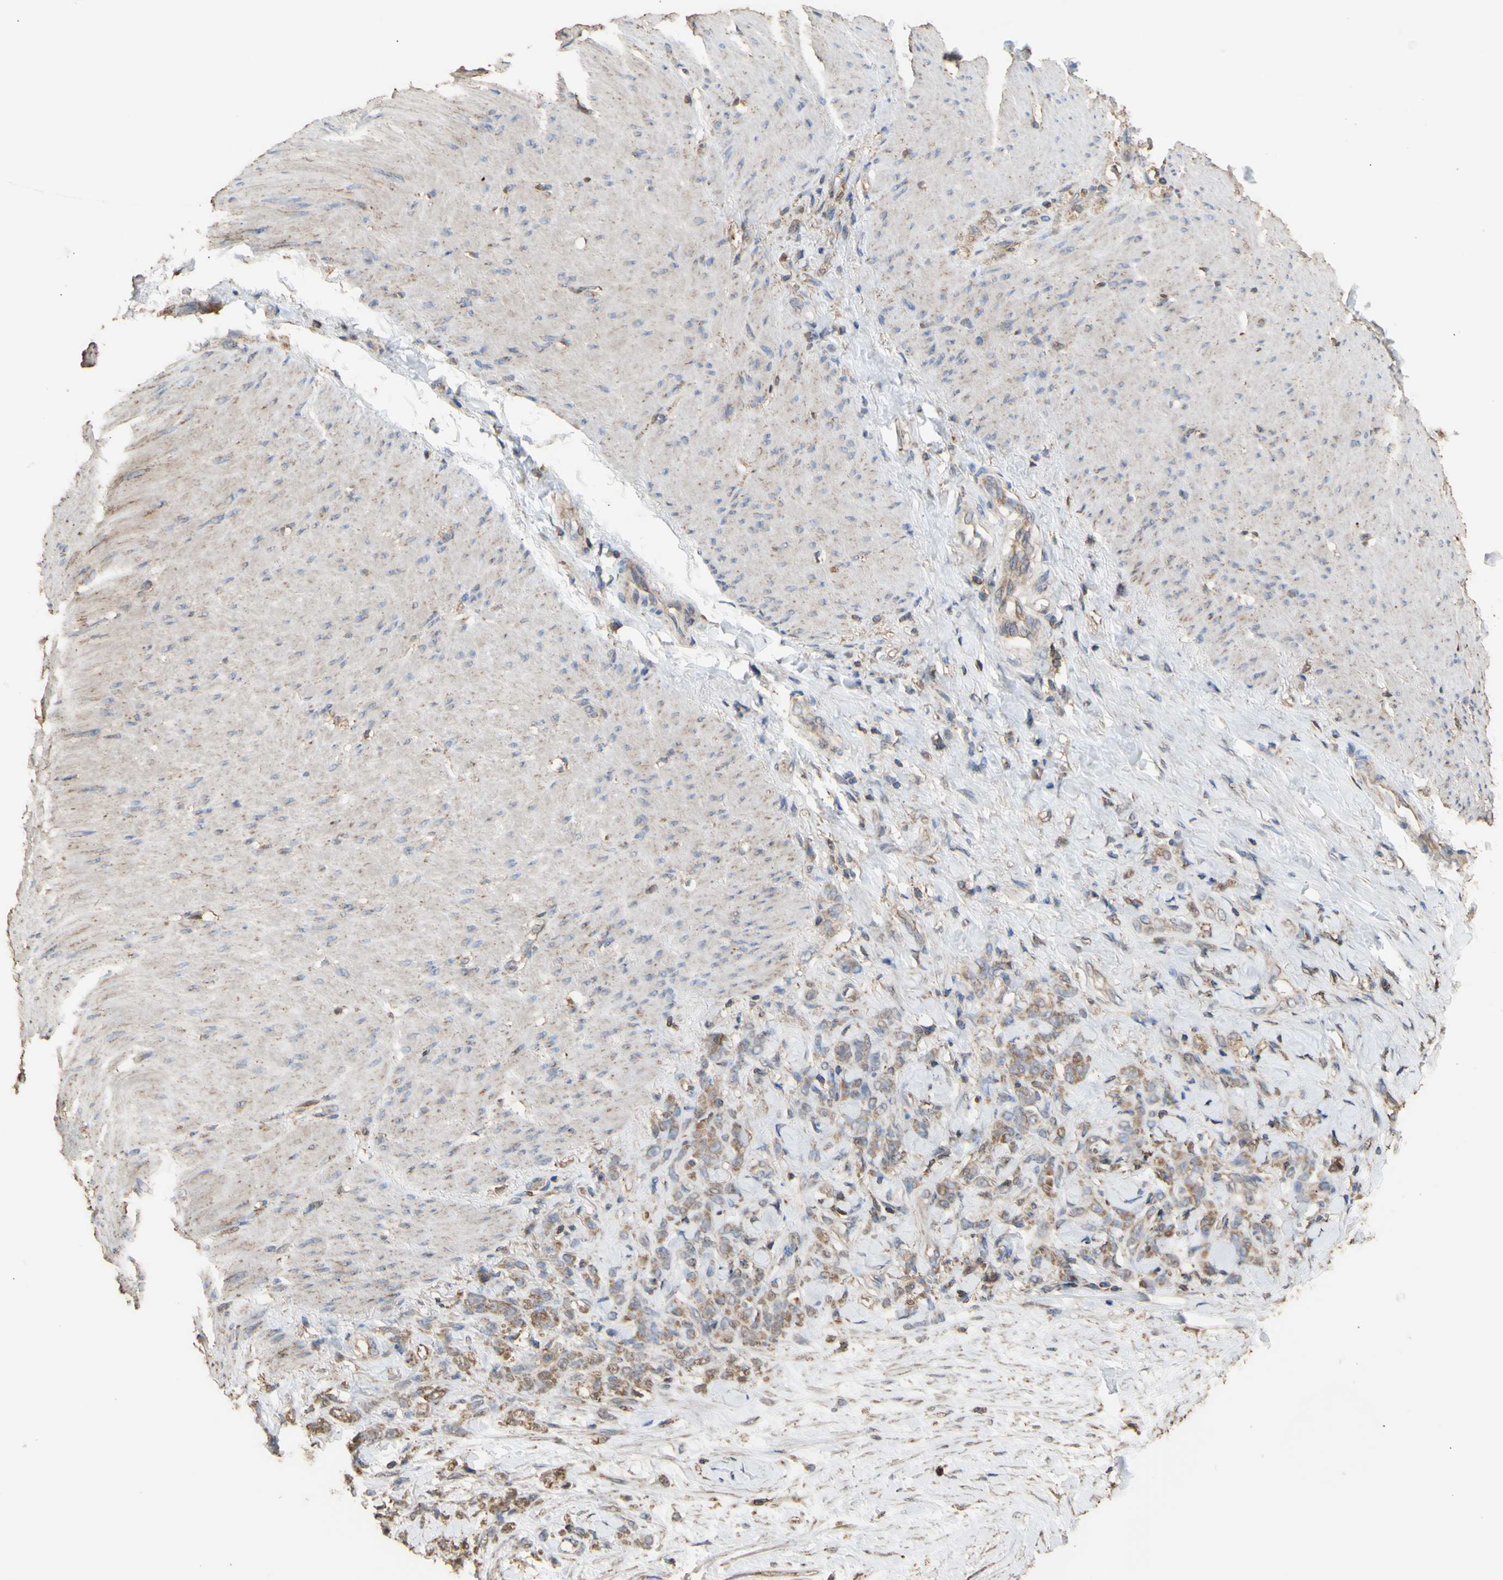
{"staining": {"intensity": "weak", "quantity": ">75%", "location": "cytoplasmic/membranous"}, "tissue": "stomach cancer", "cell_type": "Tumor cells", "image_type": "cancer", "snomed": [{"axis": "morphology", "description": "Adenocarcinoma, NOS"}, {"axis": "topography", "description": "Stomach"}], "caption": "The immunohistochemical stain highlights weak cytoplasmic/membranous expression in tumor cells of stomach cancer (adenocarcinoma) tissue. The protein of interest is stained brown, and the nuclei are stained in blue (DAB IHC with brightfield microscopy, high magnification).", "gene": "ALDH9A1", "patient": {"sex": "male", "age": 82}}